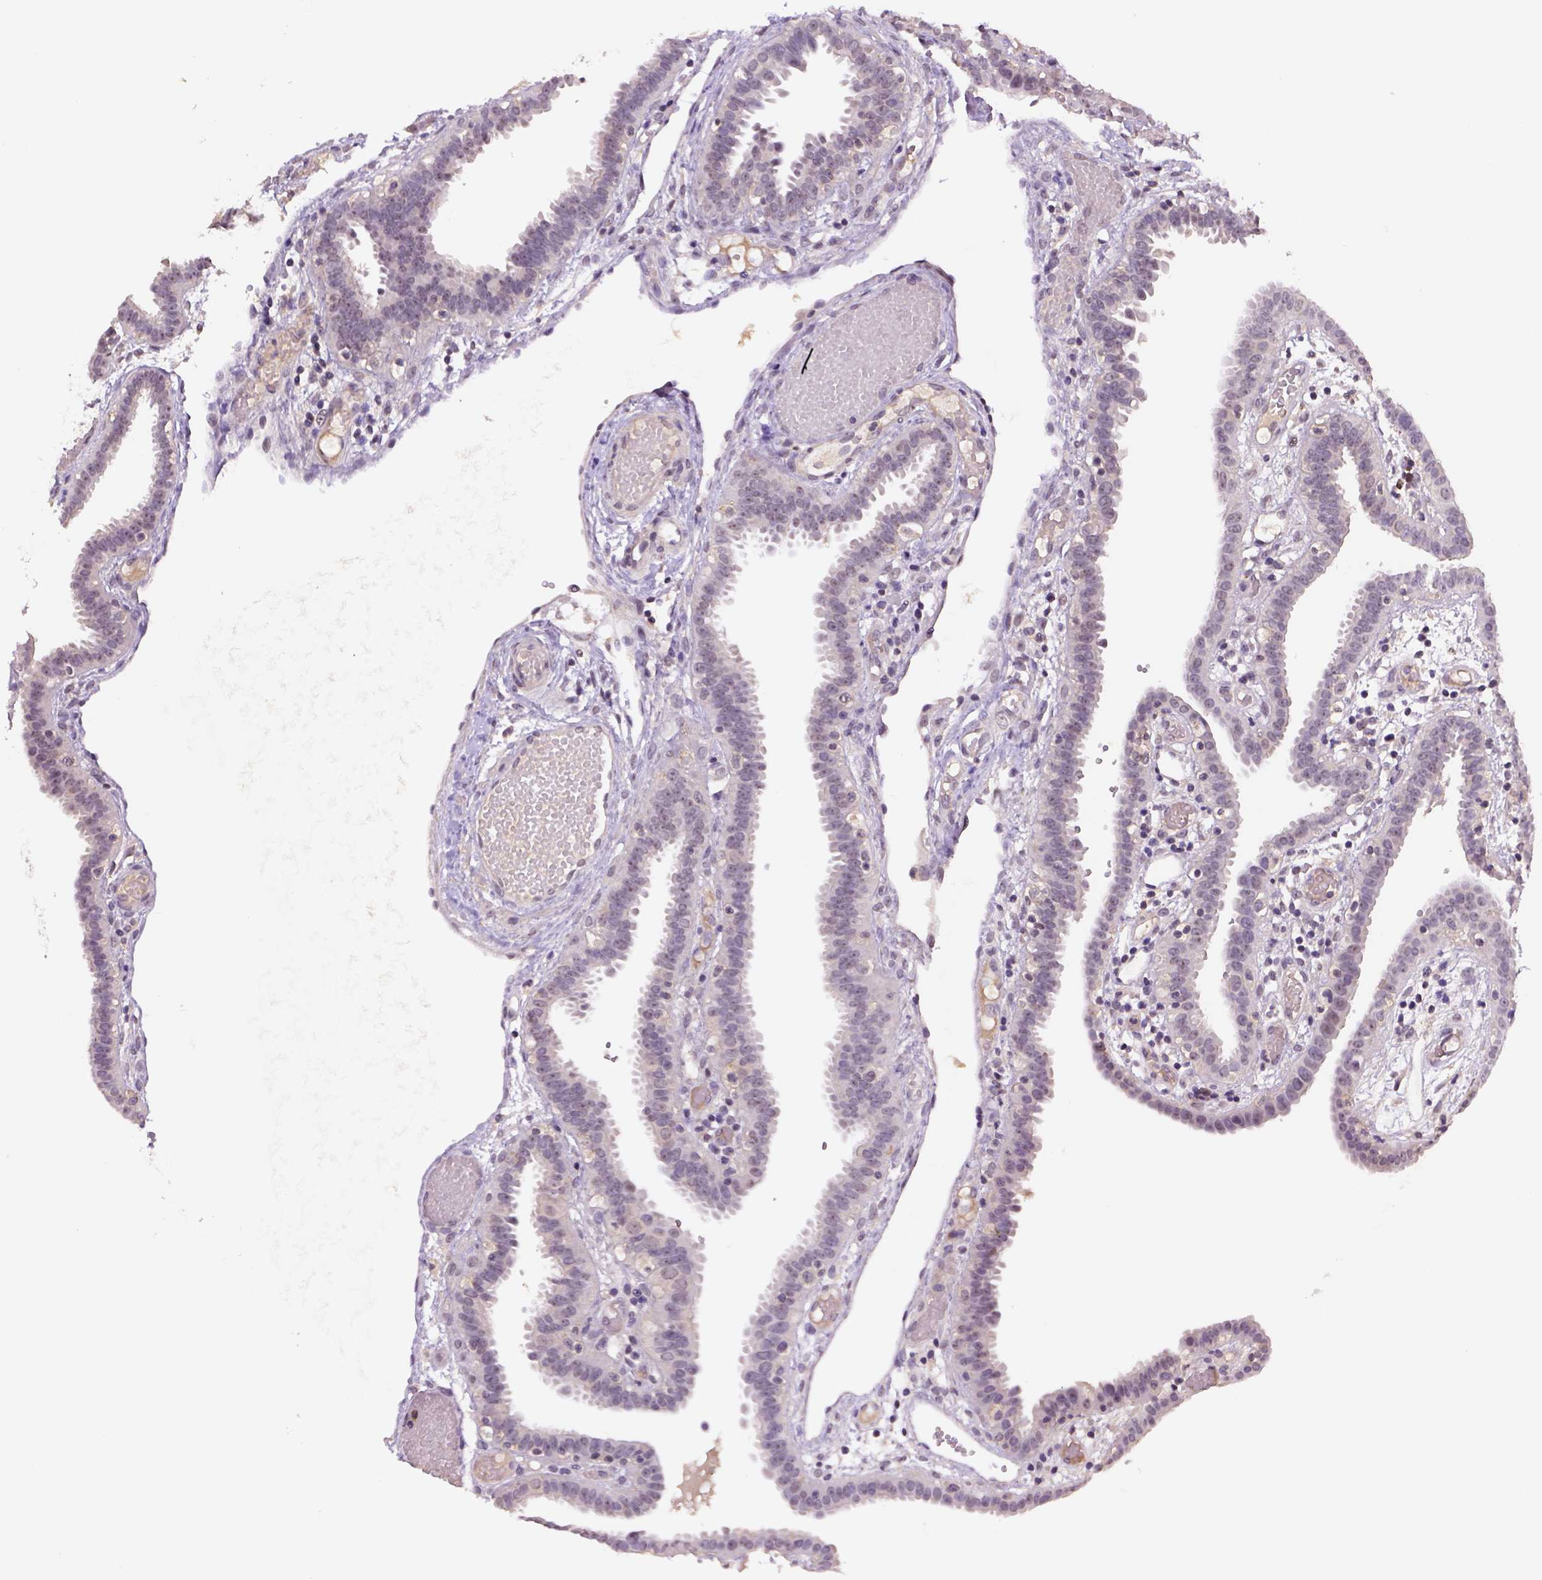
{"staining": {"intensity": "weak", "quantity": "25%-75%", "location": "cytoplasmic/membranous,nuclear"}, "tissue": "fallopian tube", "cell_type": "Glandular cells", "image_type": "normal", "snomed": [{"axis": "morphology", "description": "Normal tissue, NOS"}, {"axis": "topography", "description": "Fallopian tube"}], "caption": "Immunohistochemistry micrograph of normal fallopian tube: fallopian tube stained using immunohistochemistry reveals low levels of weak protein expression localized specifically in the cytoplasmic/membranous,nuclear of glandular cells, appearing as a cytoplasmic/membranous,nuclear brown color.", "gene": "SCML4", "patient": {"sex": "female", "age": 37}}